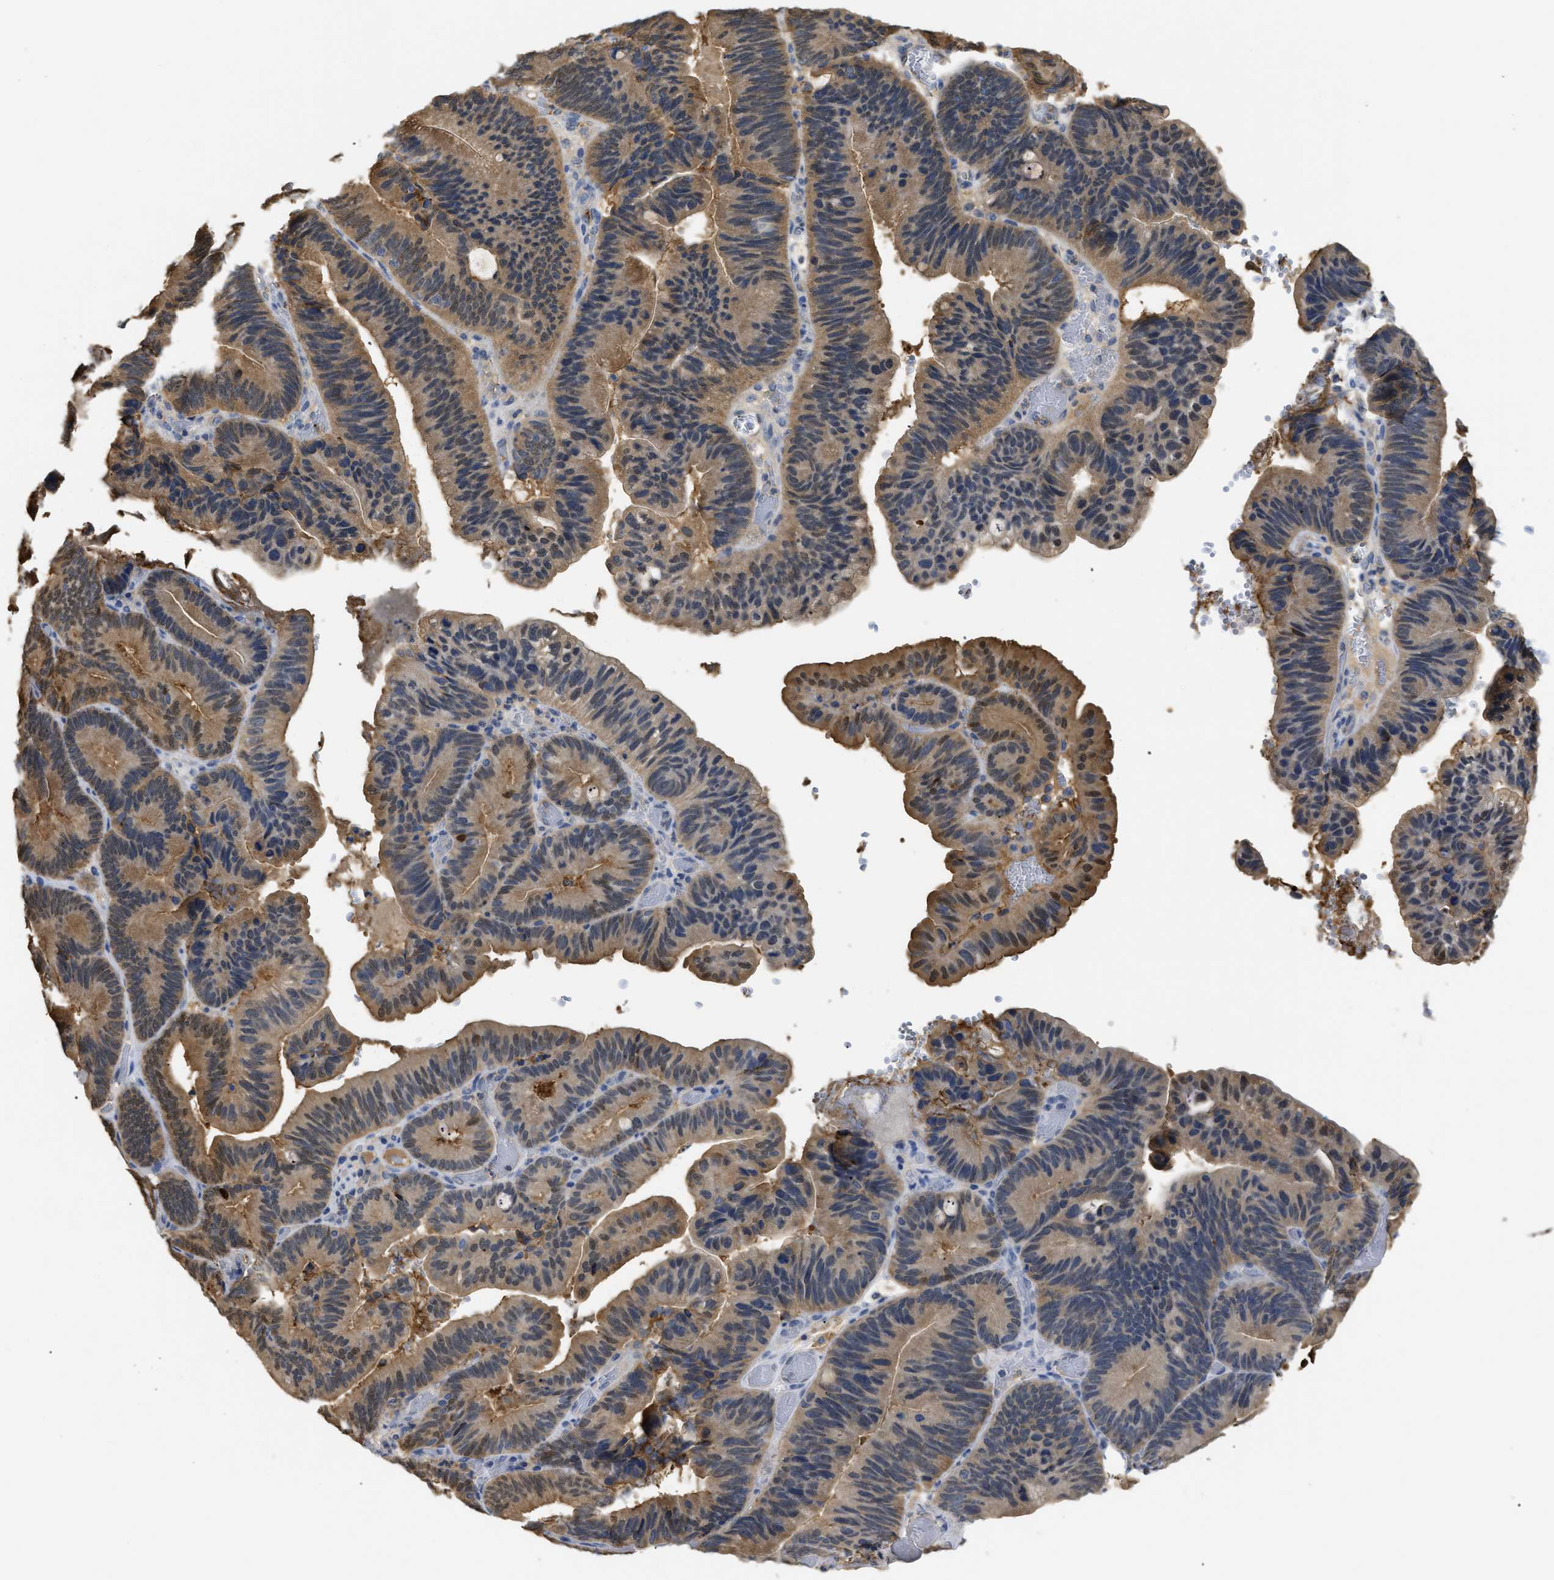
{"staining": {"intensity": "moderate", "quantity": ">75%", "location": "cytoplasmic/membranous,nuclear"}, "tissue": "pancreatic cancer", "cell_type": "Tumor cells", "image_type": "cancer", "snomed": [{"axis": "morphology", "description": "Adenocarcinoma, NOS"}, {"axis": "topography", "description": "Pancreas"}], "caption": "Pancreatic cancer stained for a protein demonstrates moderate cytoplasmic/membranous and nuclear positivity in tumor cells. The protein of interest is shown in brown color, while the nuclei are stained blue.", "gene": "ANXA4", "patient": {"sex": "male", "age": 82}}